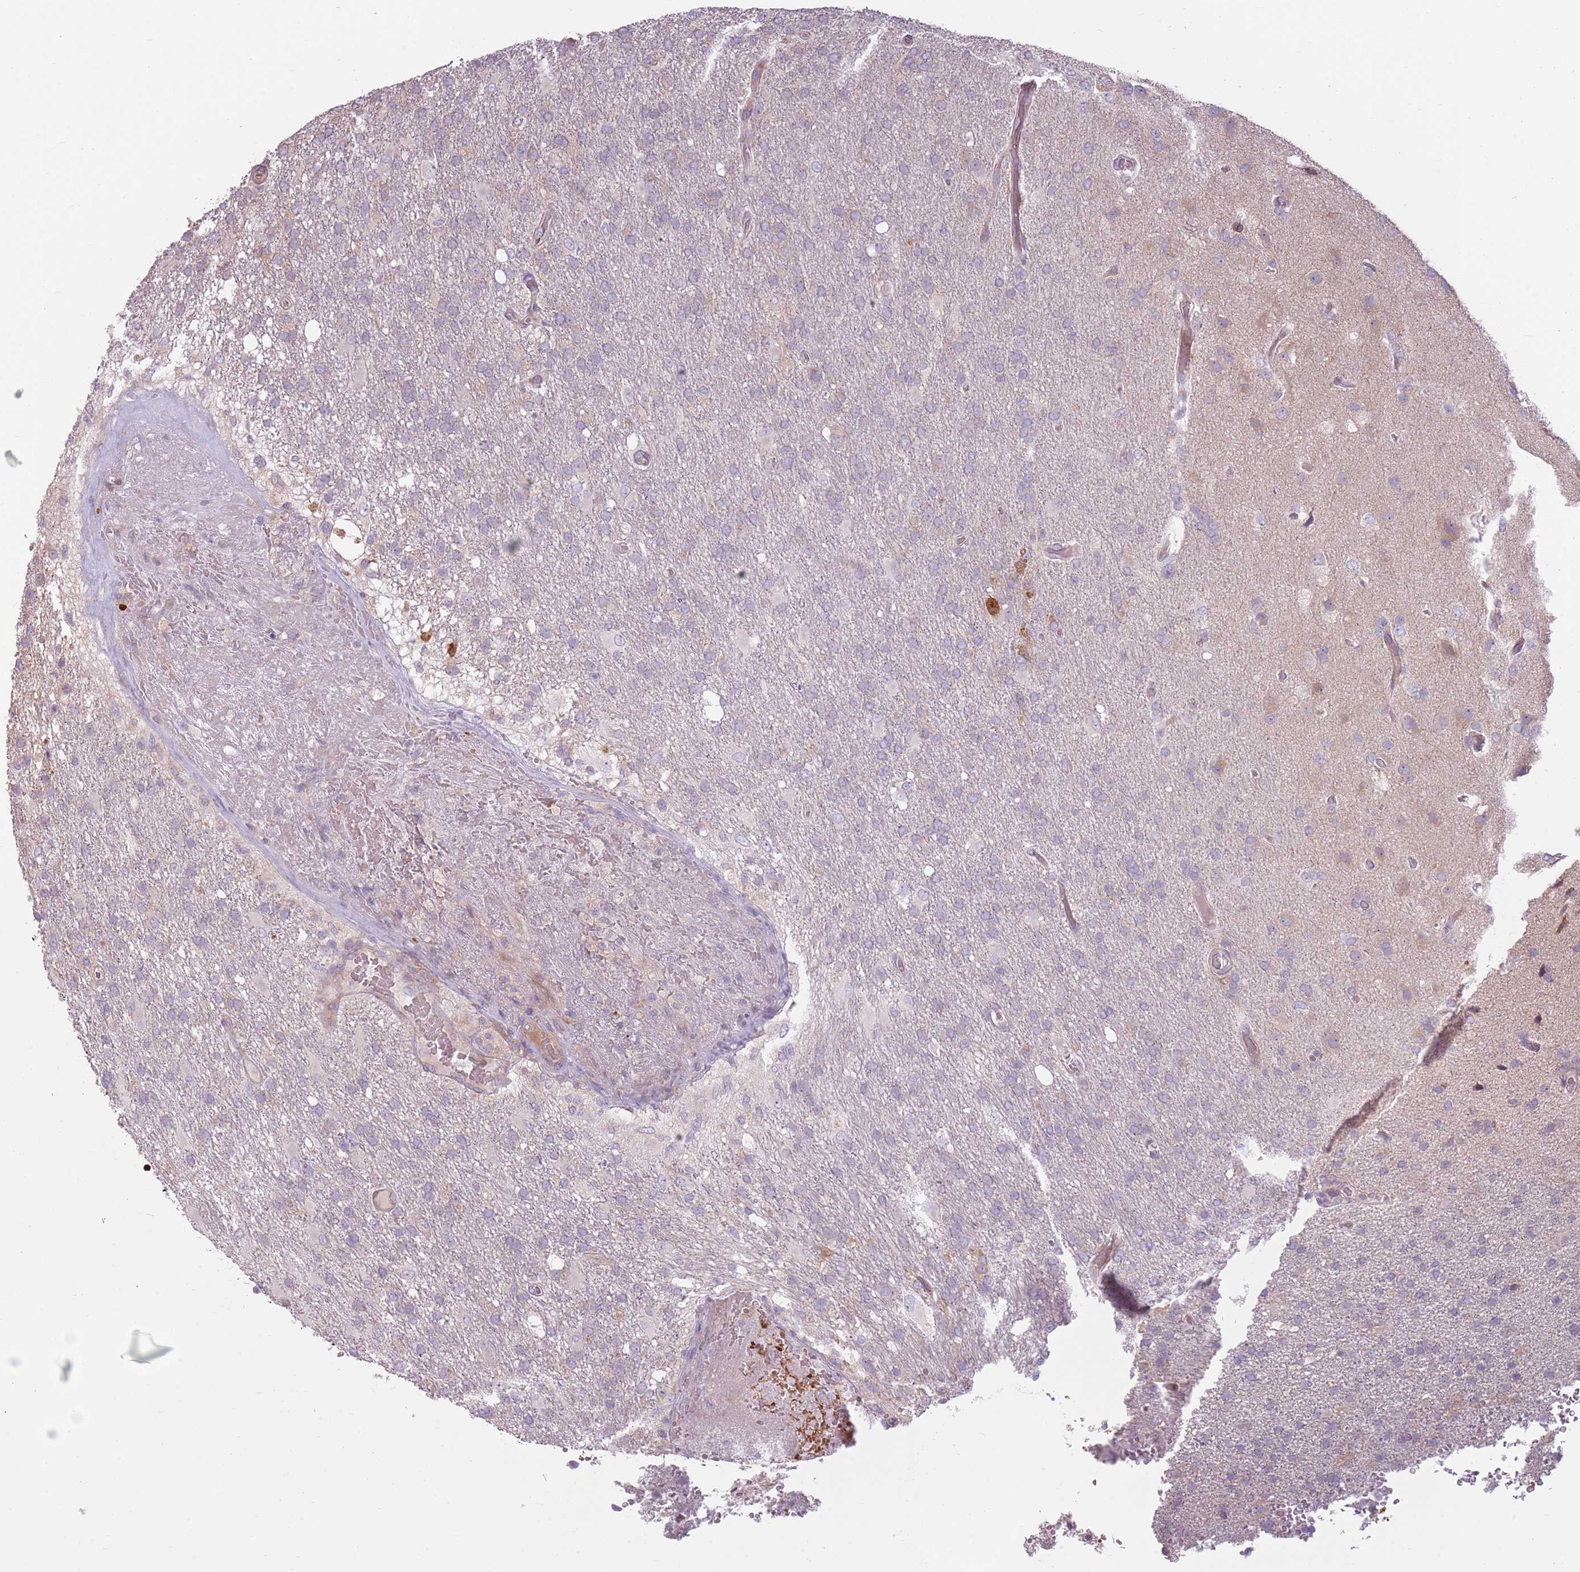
{"staining": {"intensity": "negative", "quantity": "none", "location": "none"}, "tissue": "glioma", "cell_type": "Tumor cells", "image_type": "cancer", "snomed": [{"axis": "morphology", "description": "Glioma, malignant, High grade"}, {"axis": "topography", "description": "Brain"}], "caption": "An immunohistochemistry image of glioma is shown. There is no staining in tumor cells of glioma.", "gene": "HSPA14", "patient": {"sex": "female", "age": 74}}